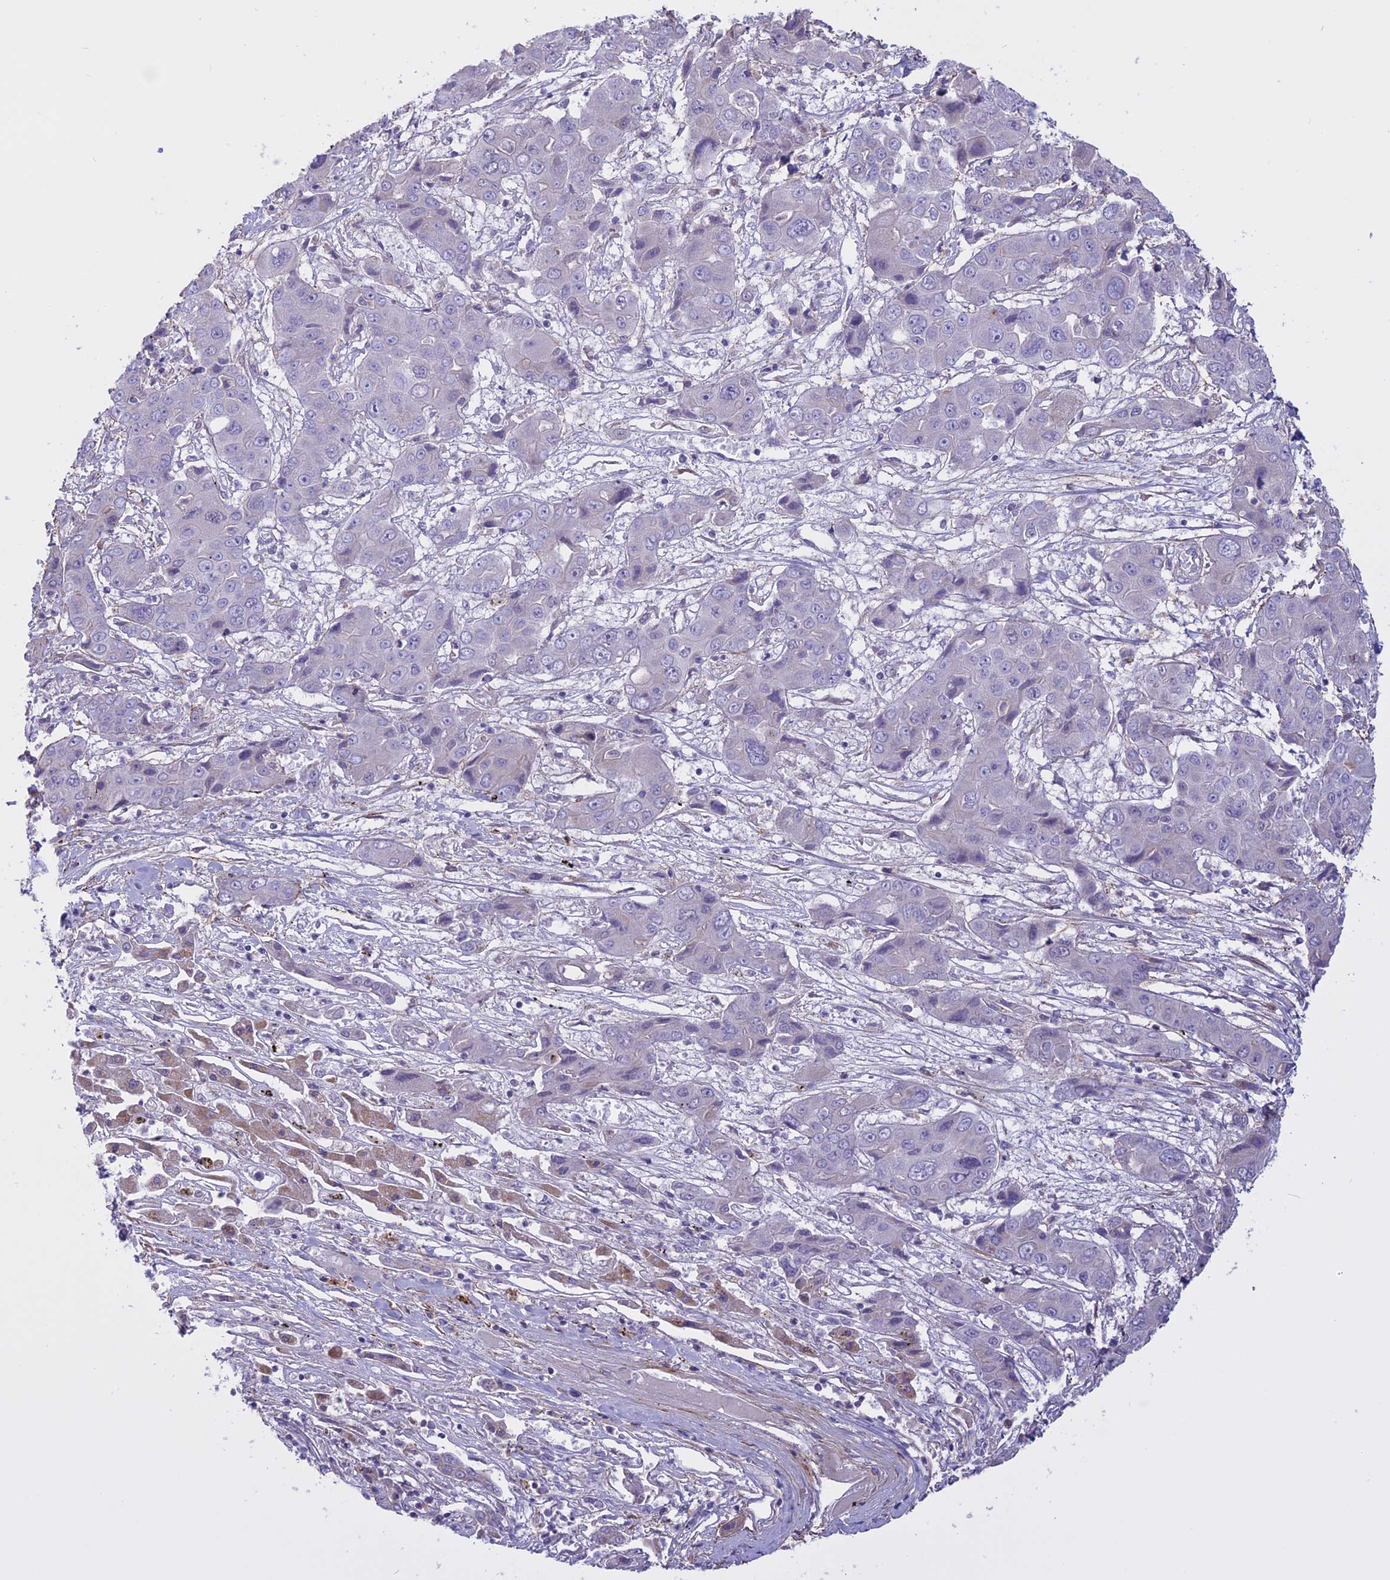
{"staining": {"intensity": "negative", "quantity": "none", "location": "none"}, "tissue": "liver cancer", "cell_type": "Tumor cells", "image_type": "cancer", "snomed": [{"axis": "morphology", "description": "Cholangiocarcinoma"}, {"axis": "topography", "description": "Liver"}], "caption": "Immunohistochemistry (IHC) image of neoplastic tissue: human cholangiocarcinoma (liver) stained with DAB shows no significant protein expression in tumor cells.", "gene": "SPHKAP", "patient": {"sex": "male", "age": 67}}